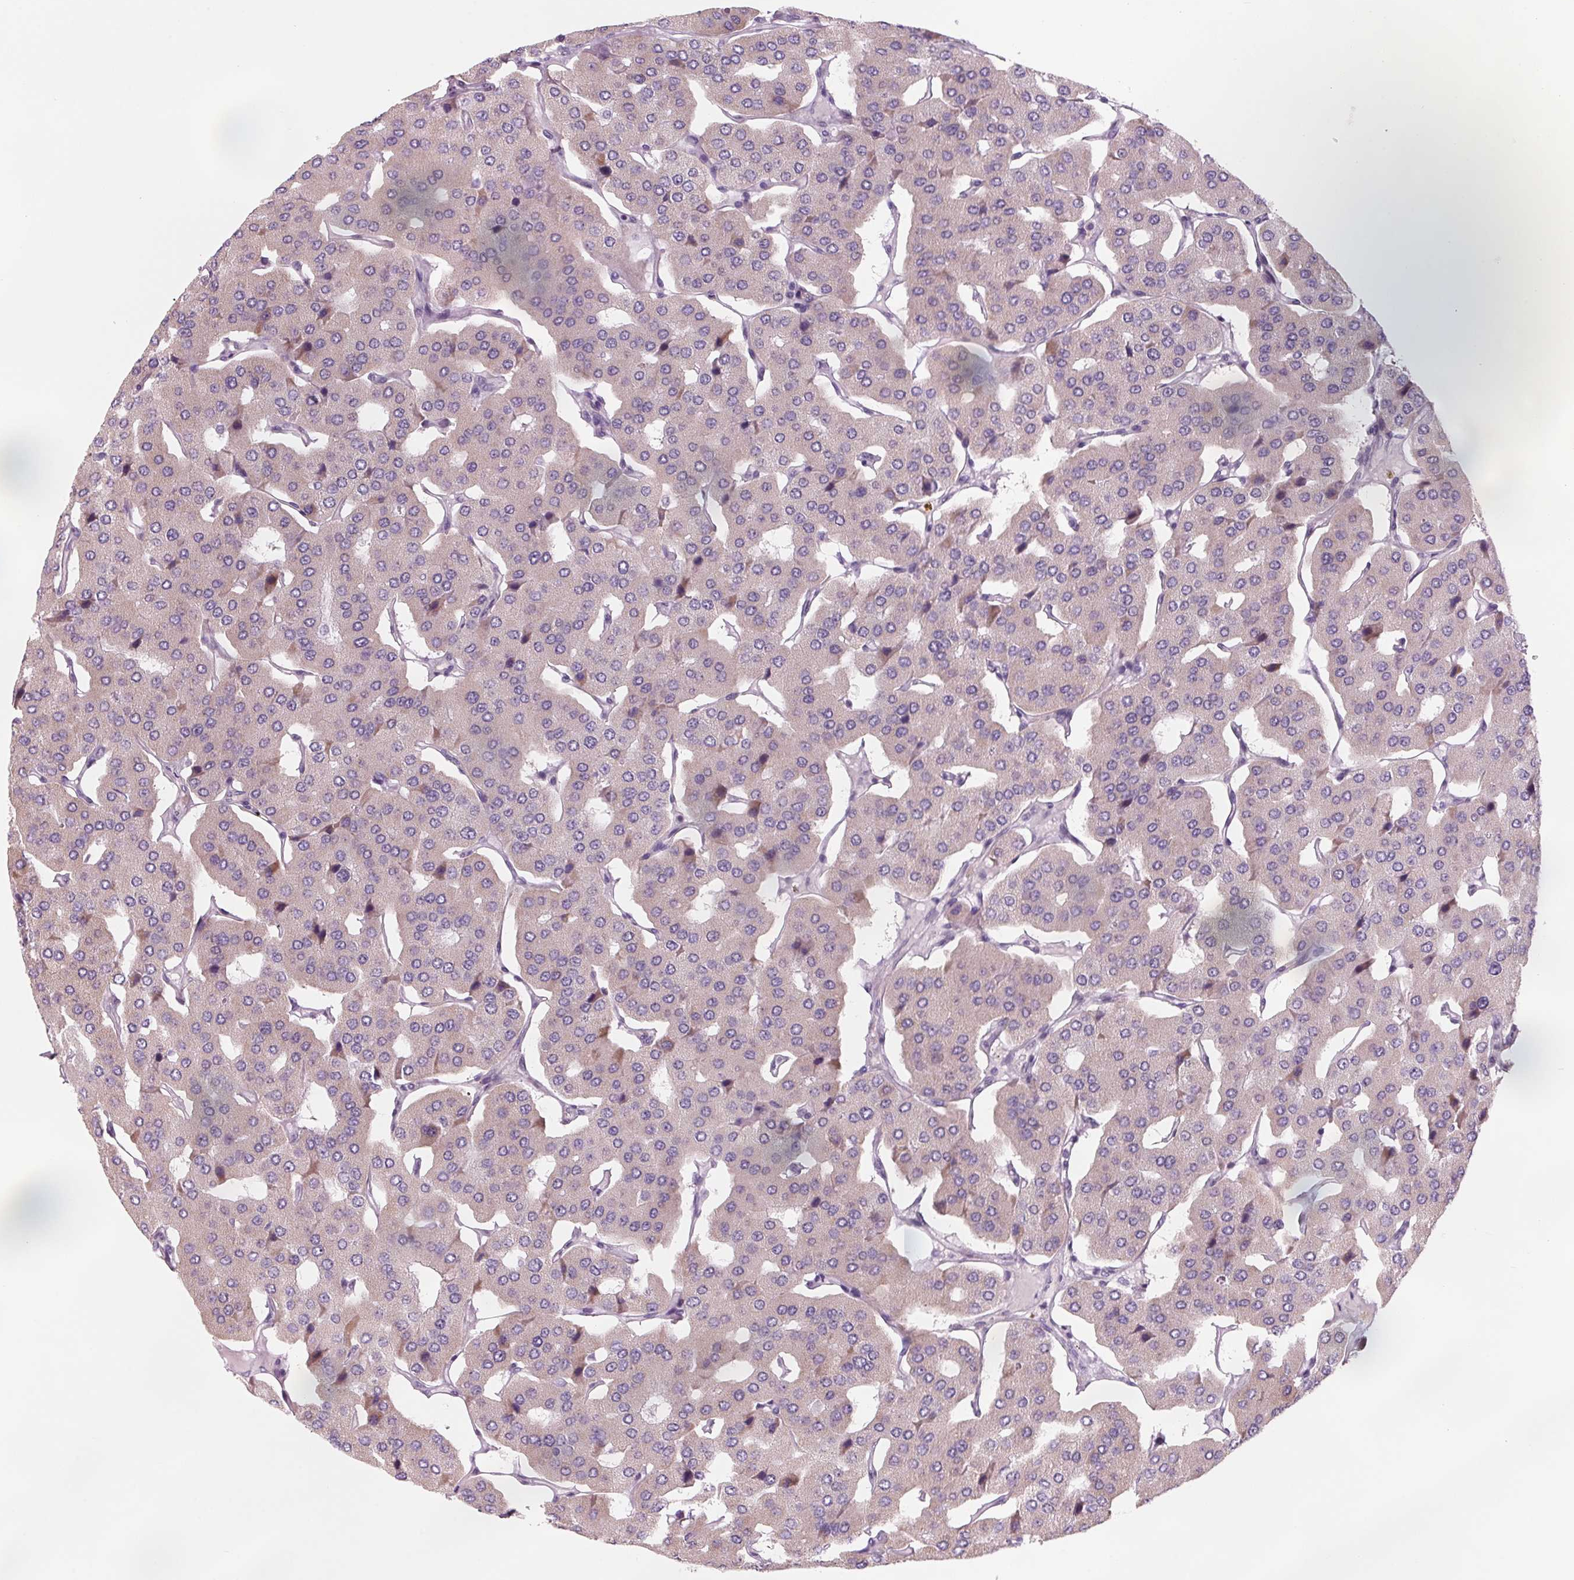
{"staining": {"intensity": "weak", "quantity": ">75%", "location": "cytoplasmic/membranous"}, "tissue": "parathyroid gland", "cell_type": "Glandular cells", "image_type": "normal", "snomed": [{"axis": "morphology", "description": "Normal tissue, NOS"}, {"axis": "morphology", "description": "Adenoma, NOS"}, {"axis": "topography", "description": "Parathyroid gland"}], "caption": "Human parathyroid gland stained with a brown dye displays weak cytoplasmic/membranous positive expression in approximately >75% of glandular cells.", "gene": "DNTTIP2", "patient": {"sex": "female", "age": 86}}